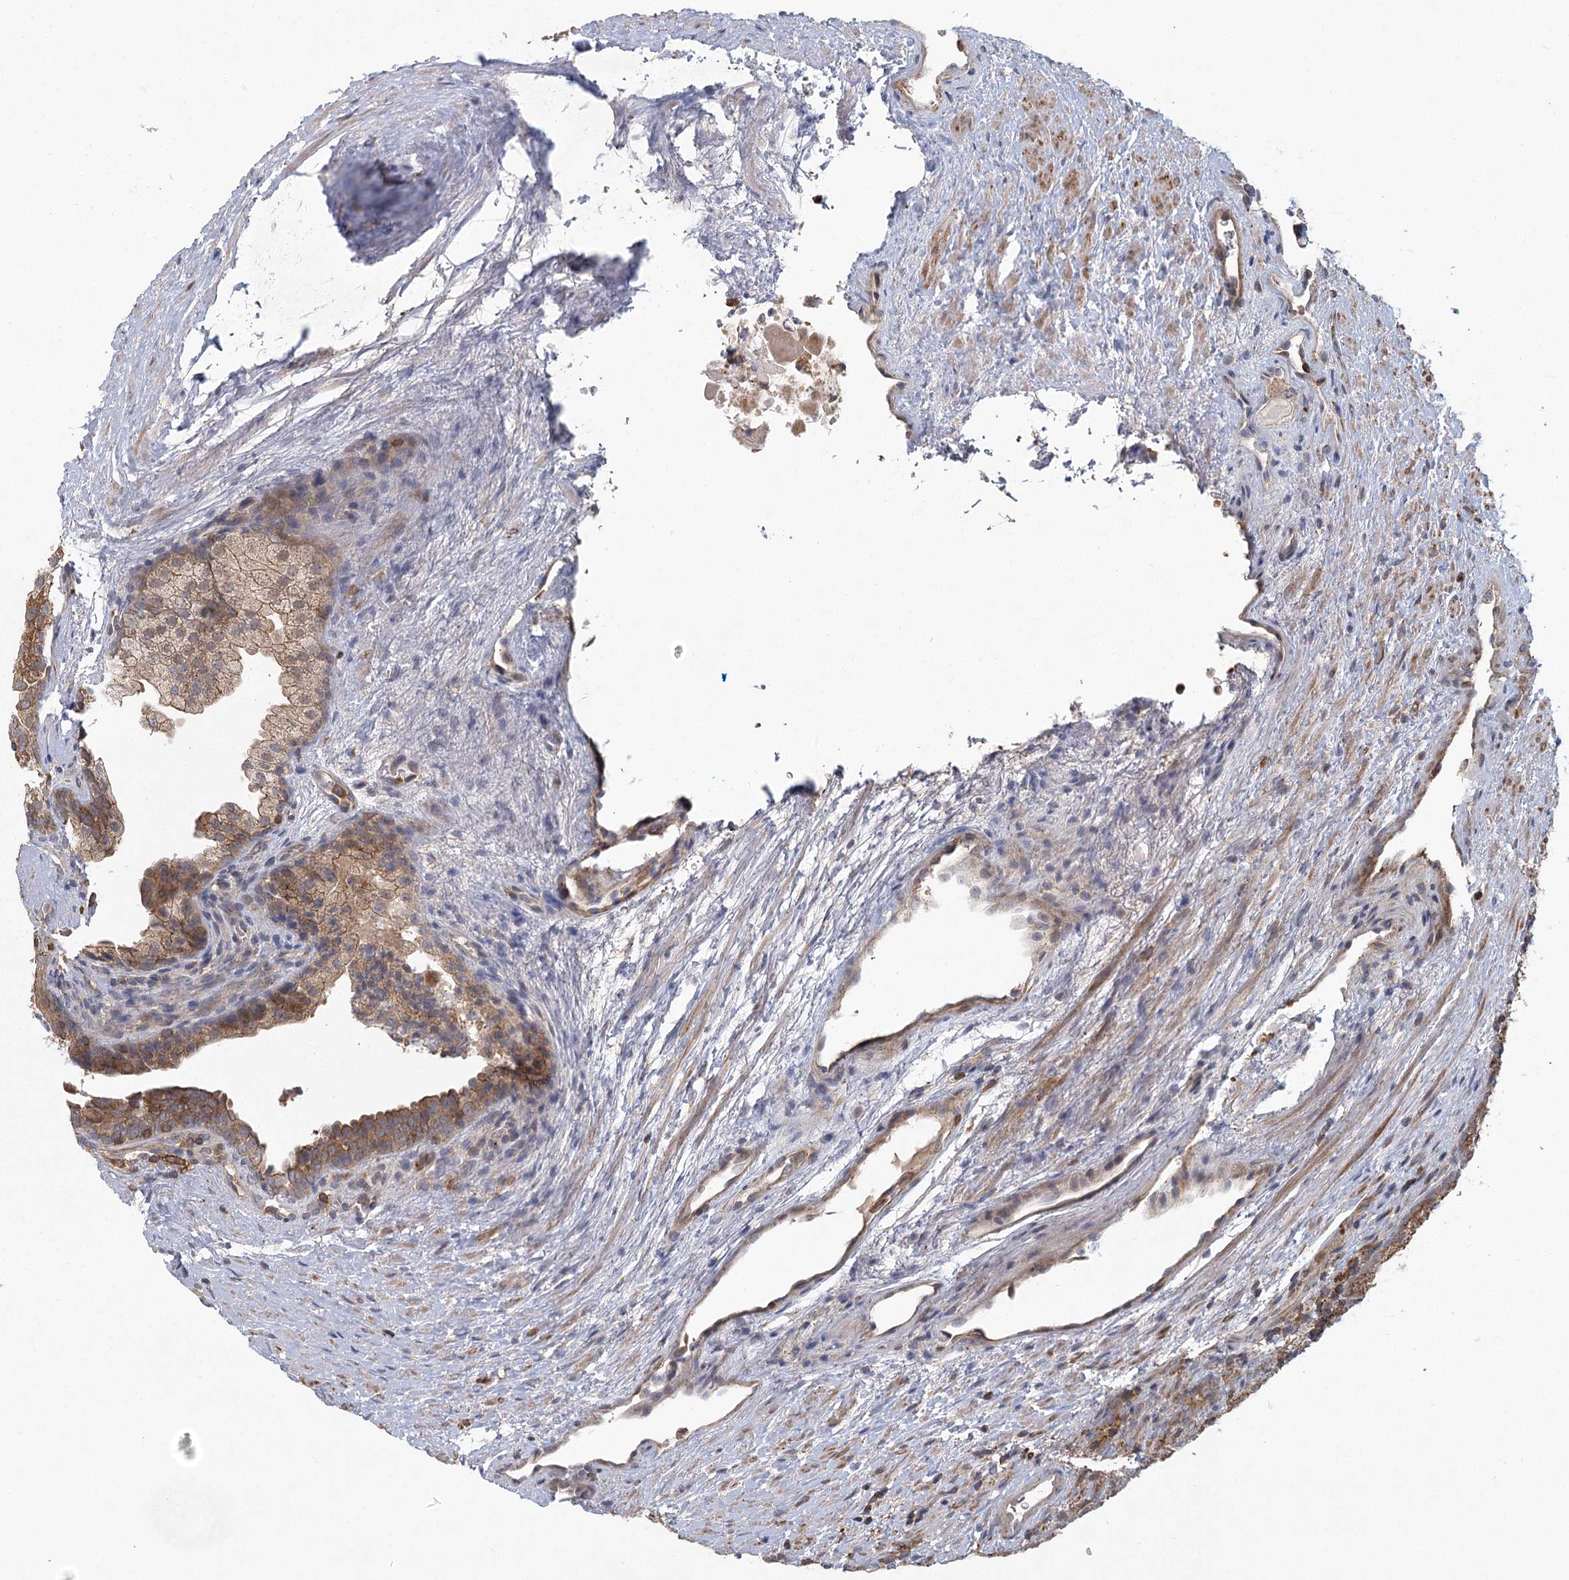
{"staining": {"intensity": "moderate", "quantity": ">75%", "location": "cytoplasmic/membranous"}, "tissue": "prostate cancer", "cell_type": "Tumor cells", "image_type": "cancer", "snomed": [{"axis": "morphology", "description": "Adenocarcinoma, High grade"}, {"axis": "topography", "description": "Prostate"}], "caption": "The immunohistochemical stain highlights moderate cytoplasmic/membranous expression in tumor cells of prostate cancer tissue.", "gene": "PLEKHA7", "patient": {"sex": "male", "age": 62}}